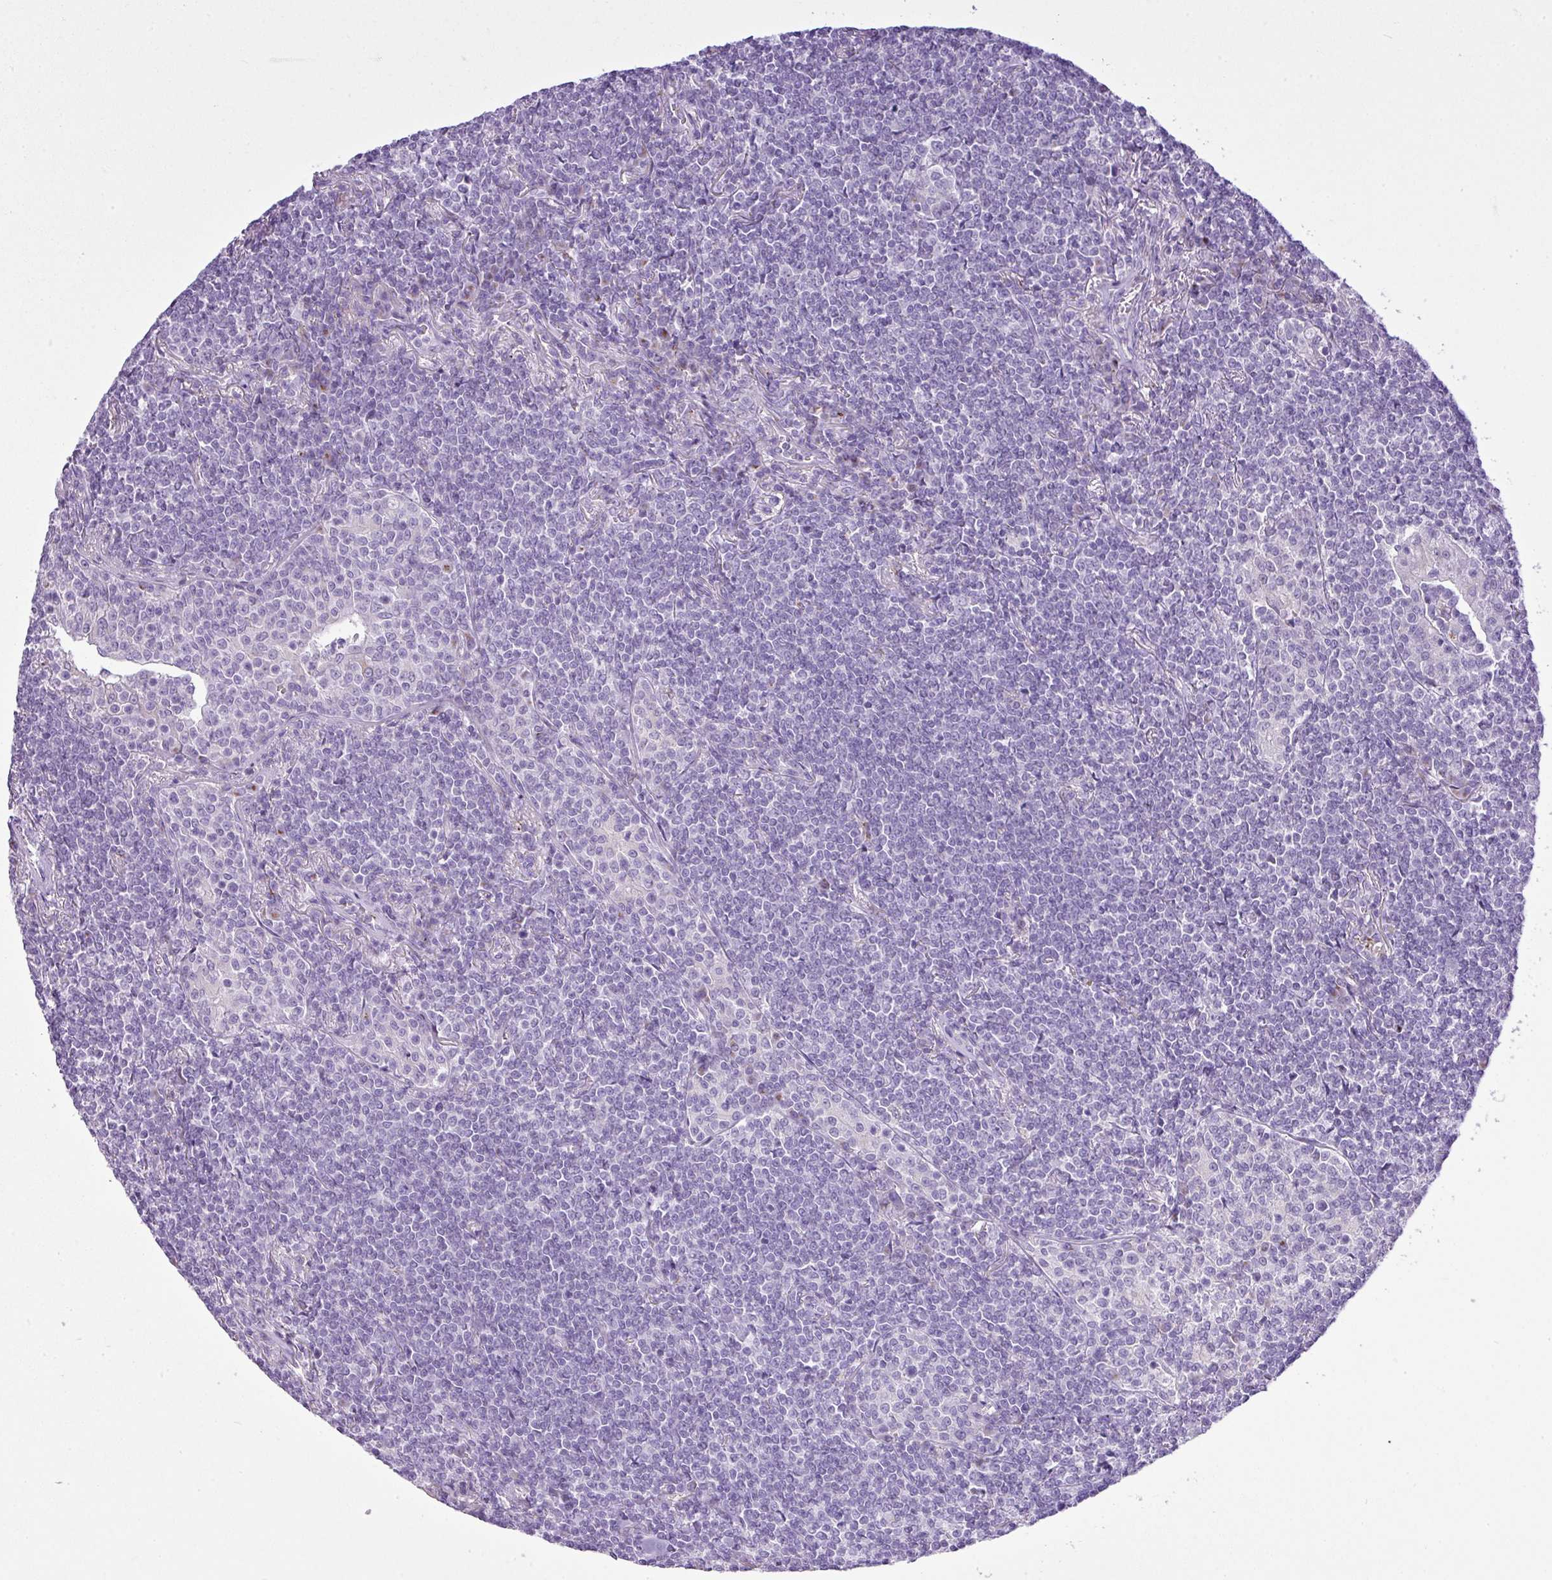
{"staining": {"intensity": "negative", "quantity": "none", "location": "none"}, "tissue": "lymphoma", "cell_type": "Tumor cells", "image_type": "cancer", "snomed": [{"axis": "morphology", "description": "Malignant lymphoma, non-Hodgkin's type, Low grade"}, {"axis": "topography", "description": "Lung"}], "caption": "IHC of human lymphoma exhibits no staining in tumor cells.", "gene": "FAM43A", "patient": {"sex": "female", "age": 71}}